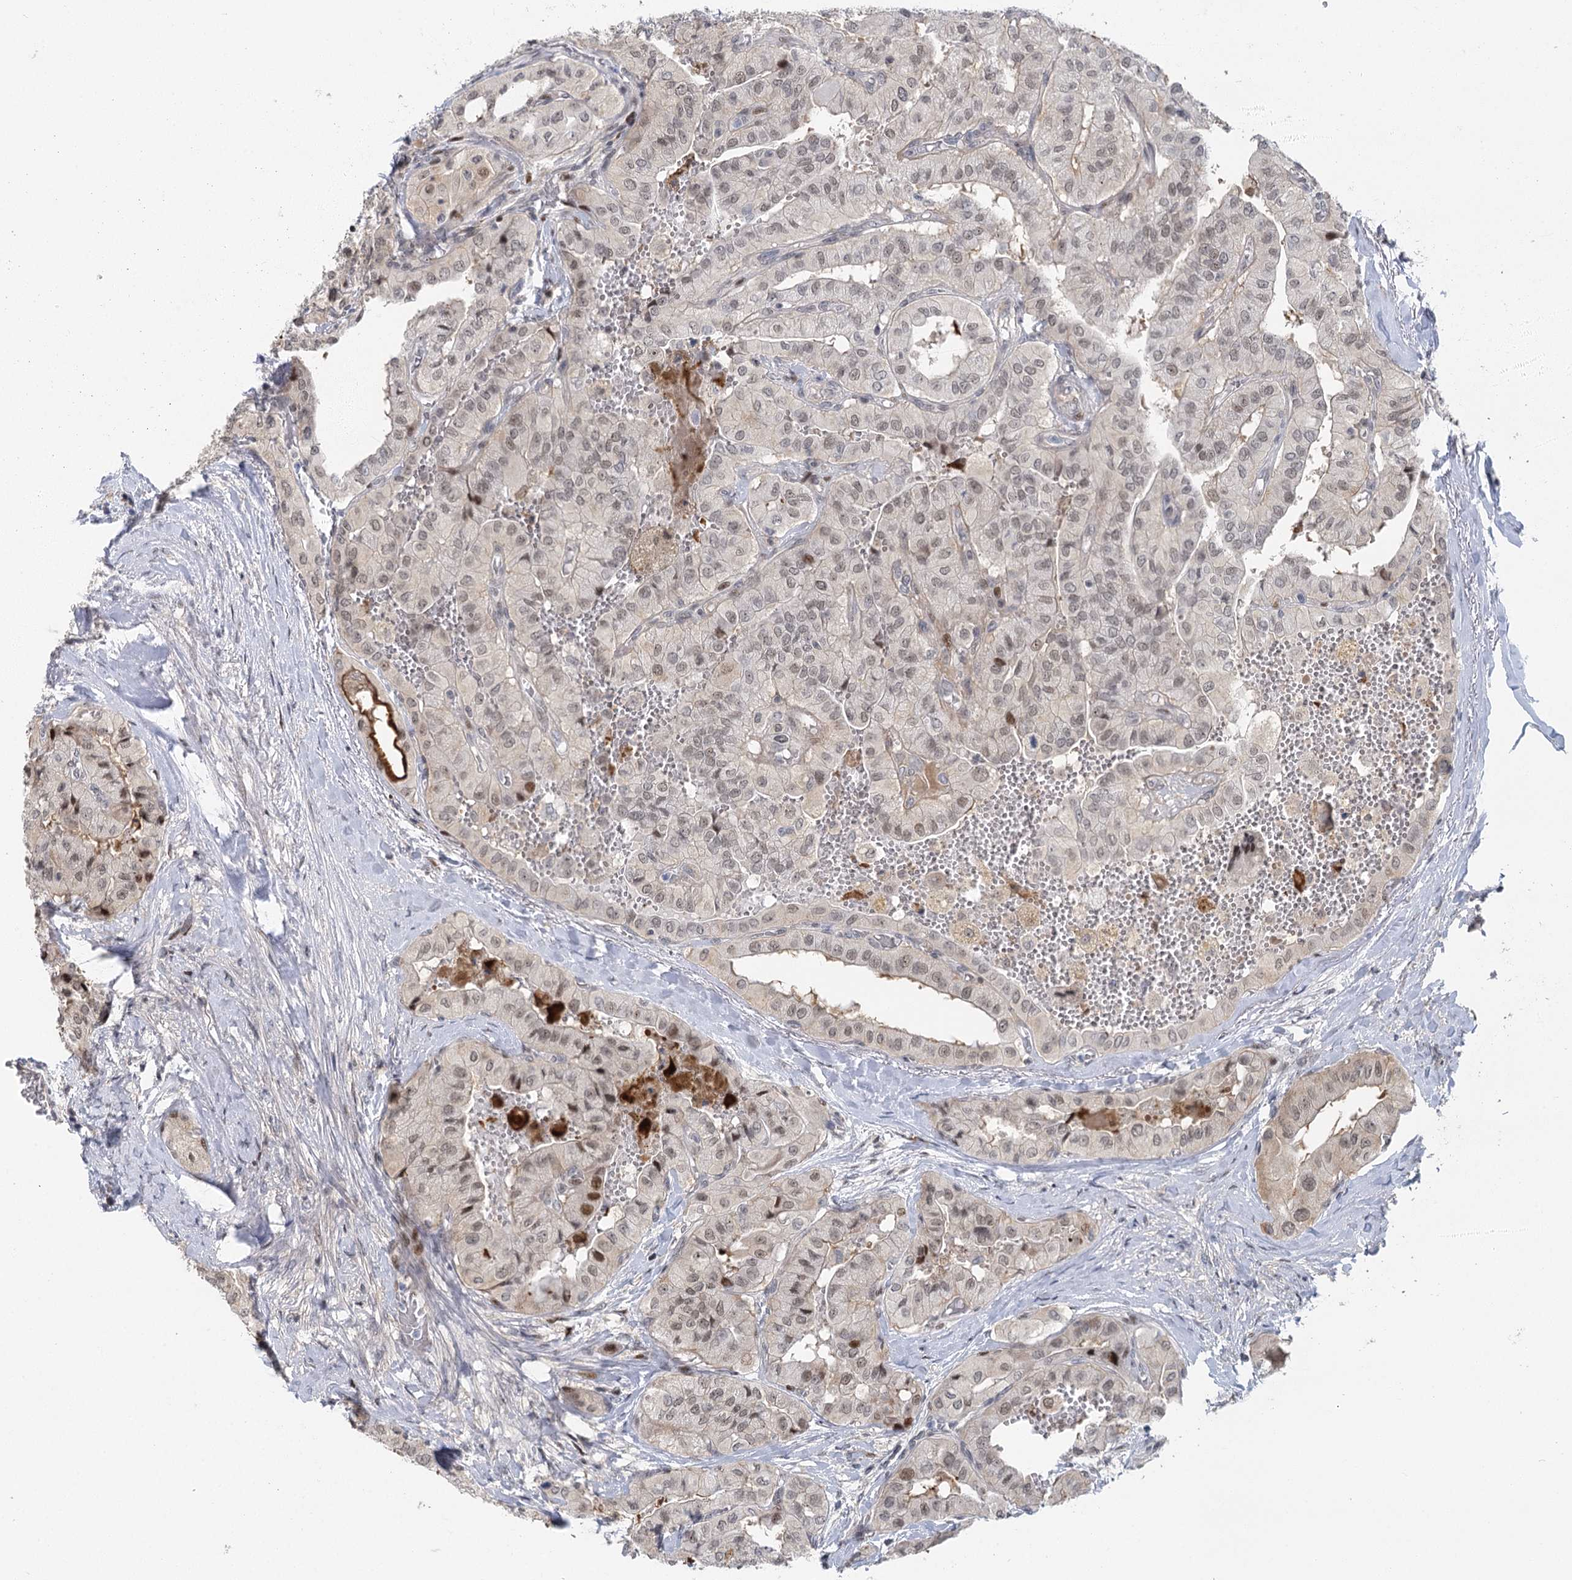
{"staining": {"intensity": "moderate", "quantity": "<25%", "location": "cytoplasmic/membranous"}, "tissue": "thyroid cancer", "cell_type": "Tumor cells", "image_type": "cancer", "snomed": [{"axis": "morphology", "description": "Papillary adenocarcinoma, NOS"}, {"axis": "topography", "description": "Thyroid gland"}], "caption": "The photomicrograph reveals staining of papillary adenocarcinoma (thyroid), revealing moderate cytoplasmic/membranous protein expression (brown color) within tumor cells. Using DAB (brown) and hematoxylin (blue) stains, captured at high magnification using brightfield microscopy.", "gene": "IL11RA", "patient": {"sex": "female", "age": 59}}